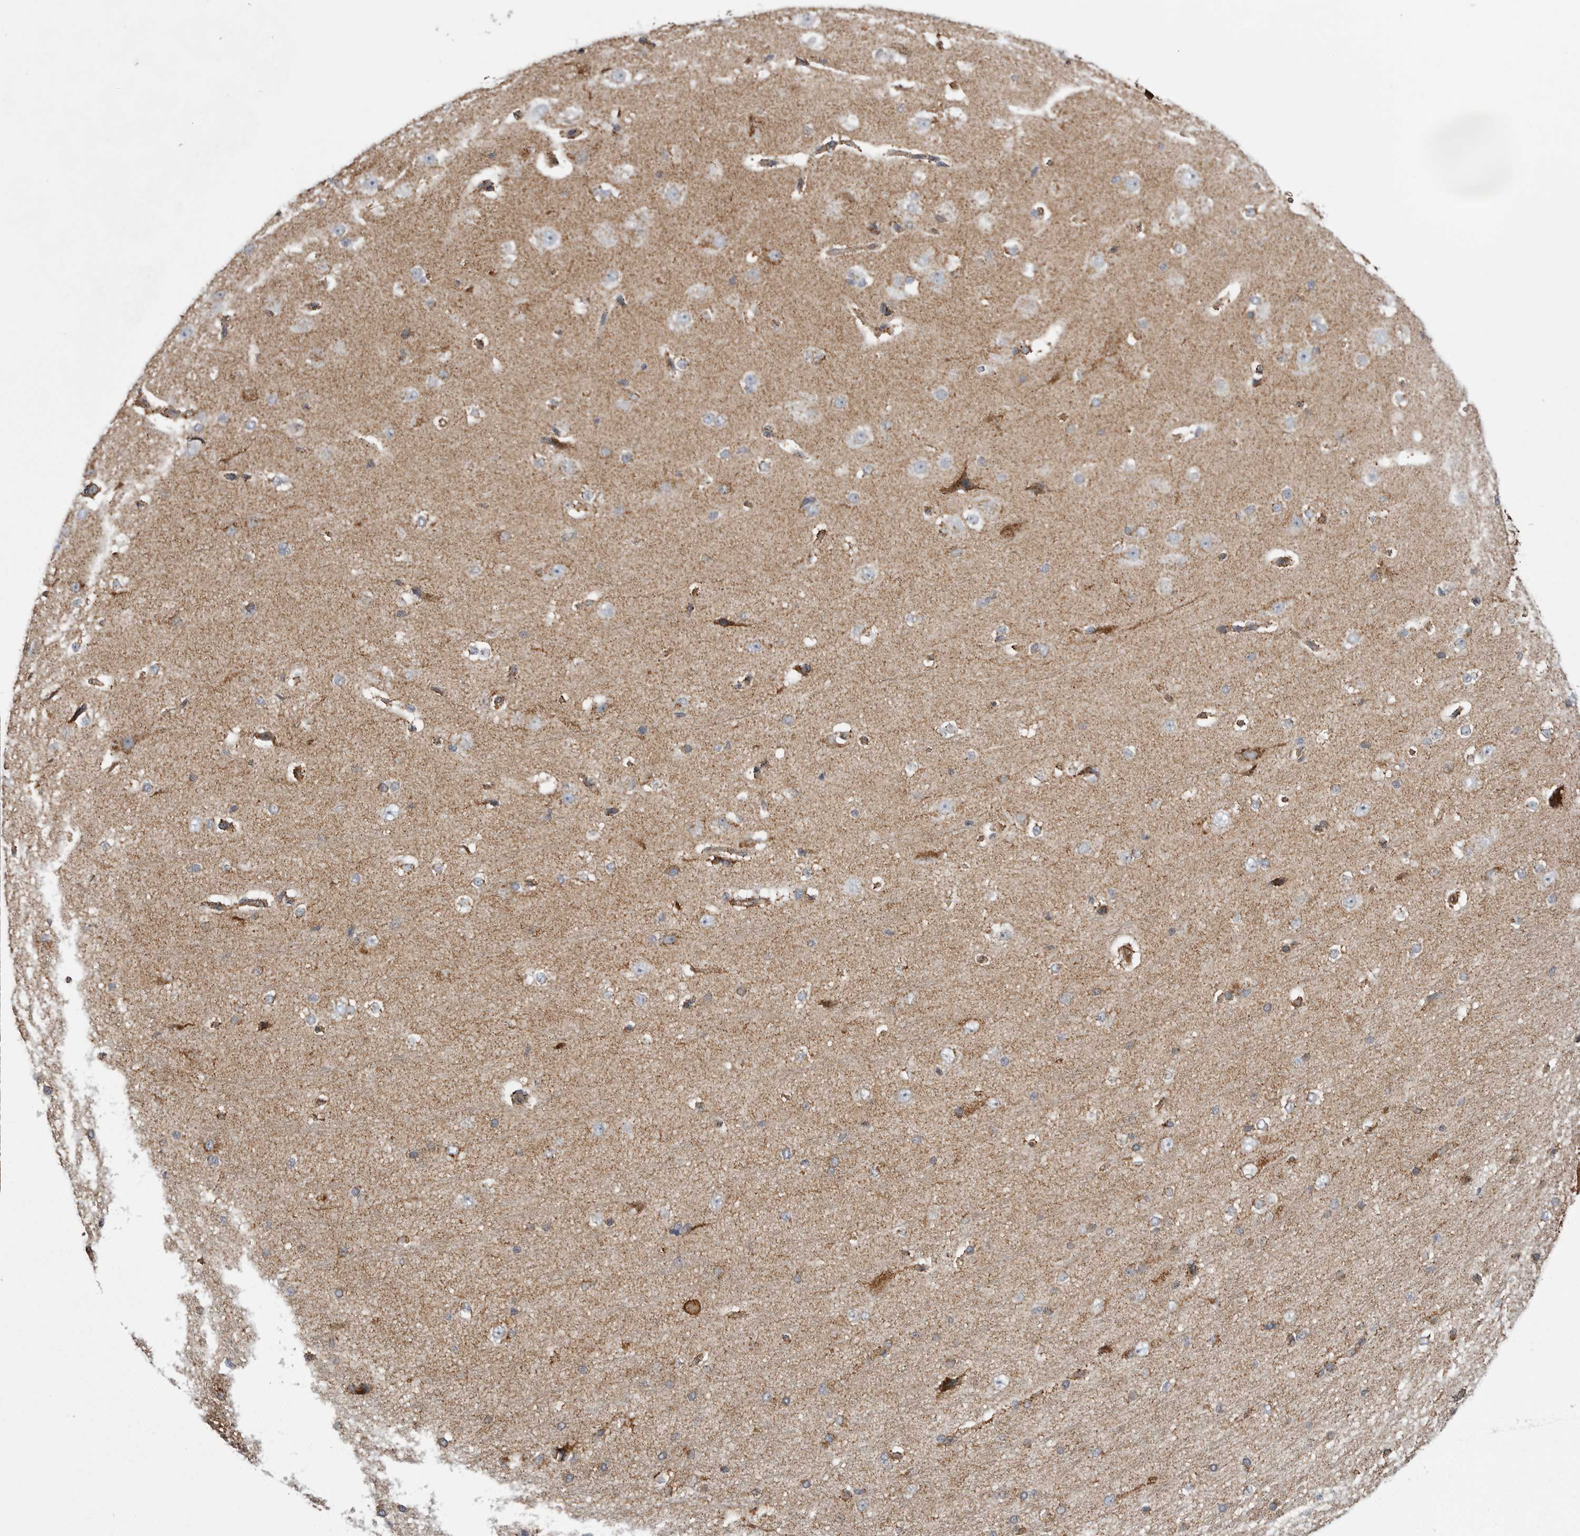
{"staining": {"intensity": "moderate", "quantity": ">75%", "location": "cytoplasmic/membranous"}, "tissue": "cerebral cortex", "cell_type": "Endothelial cells", "image_type": "normal", "snomed": [{"axis": "morphology", "description": "Normal tissue, NOS"}, {"axis": "morphology", "description": "Developmental malformation"}, {"axis": "topography", "description": "Cerebral cortex"}], "caption": "Endothelial cells display medium levels of moderate cytoplasmic/membranous staining in approximately >75% of cells in benign cerebral cortex. Immunohistochemistry (ihc) stains the protein of interest in brown and the nuclei are stained blue.", "gene": "FH", "patient": {"sex": "female", "age": 30}}